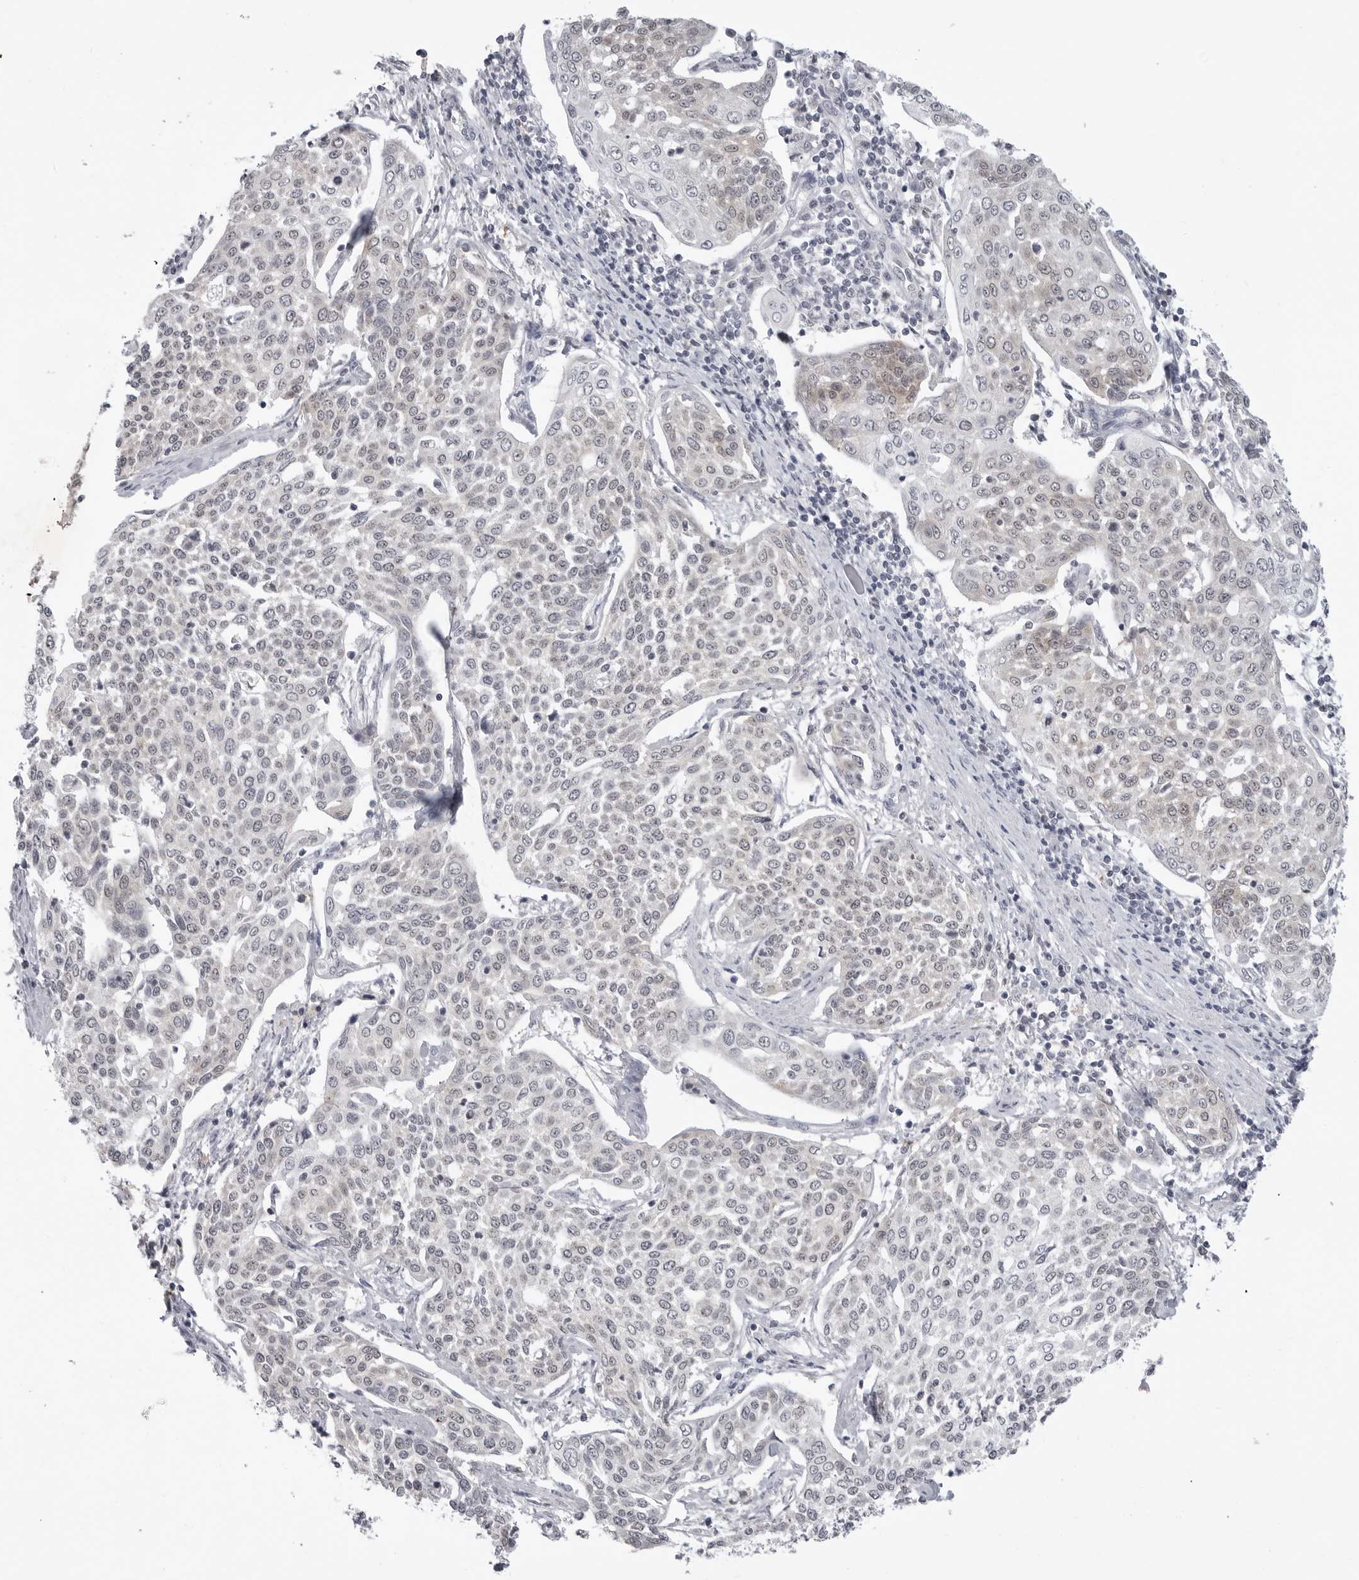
{"staining": {"intensity": "weak", "quantity": "<25%", "location": "cytoplasmic/membranous"}, "tissue": "cervical cancer", "cell_type": "Tumor cells", "image_type": "cancer", "snomed": [{"axis": "morphology", "description": "Squamous cell carcinoma, NOS"}, {"axis": "topography", "description": "Cervix"}], "caption": "Immunohistochemical staining of squamous cell carcinoma (cervical) exhibits no significant staining in tumor cells.", "gene": "RRM1", "patient": {"sex": "female", "age": 34}}